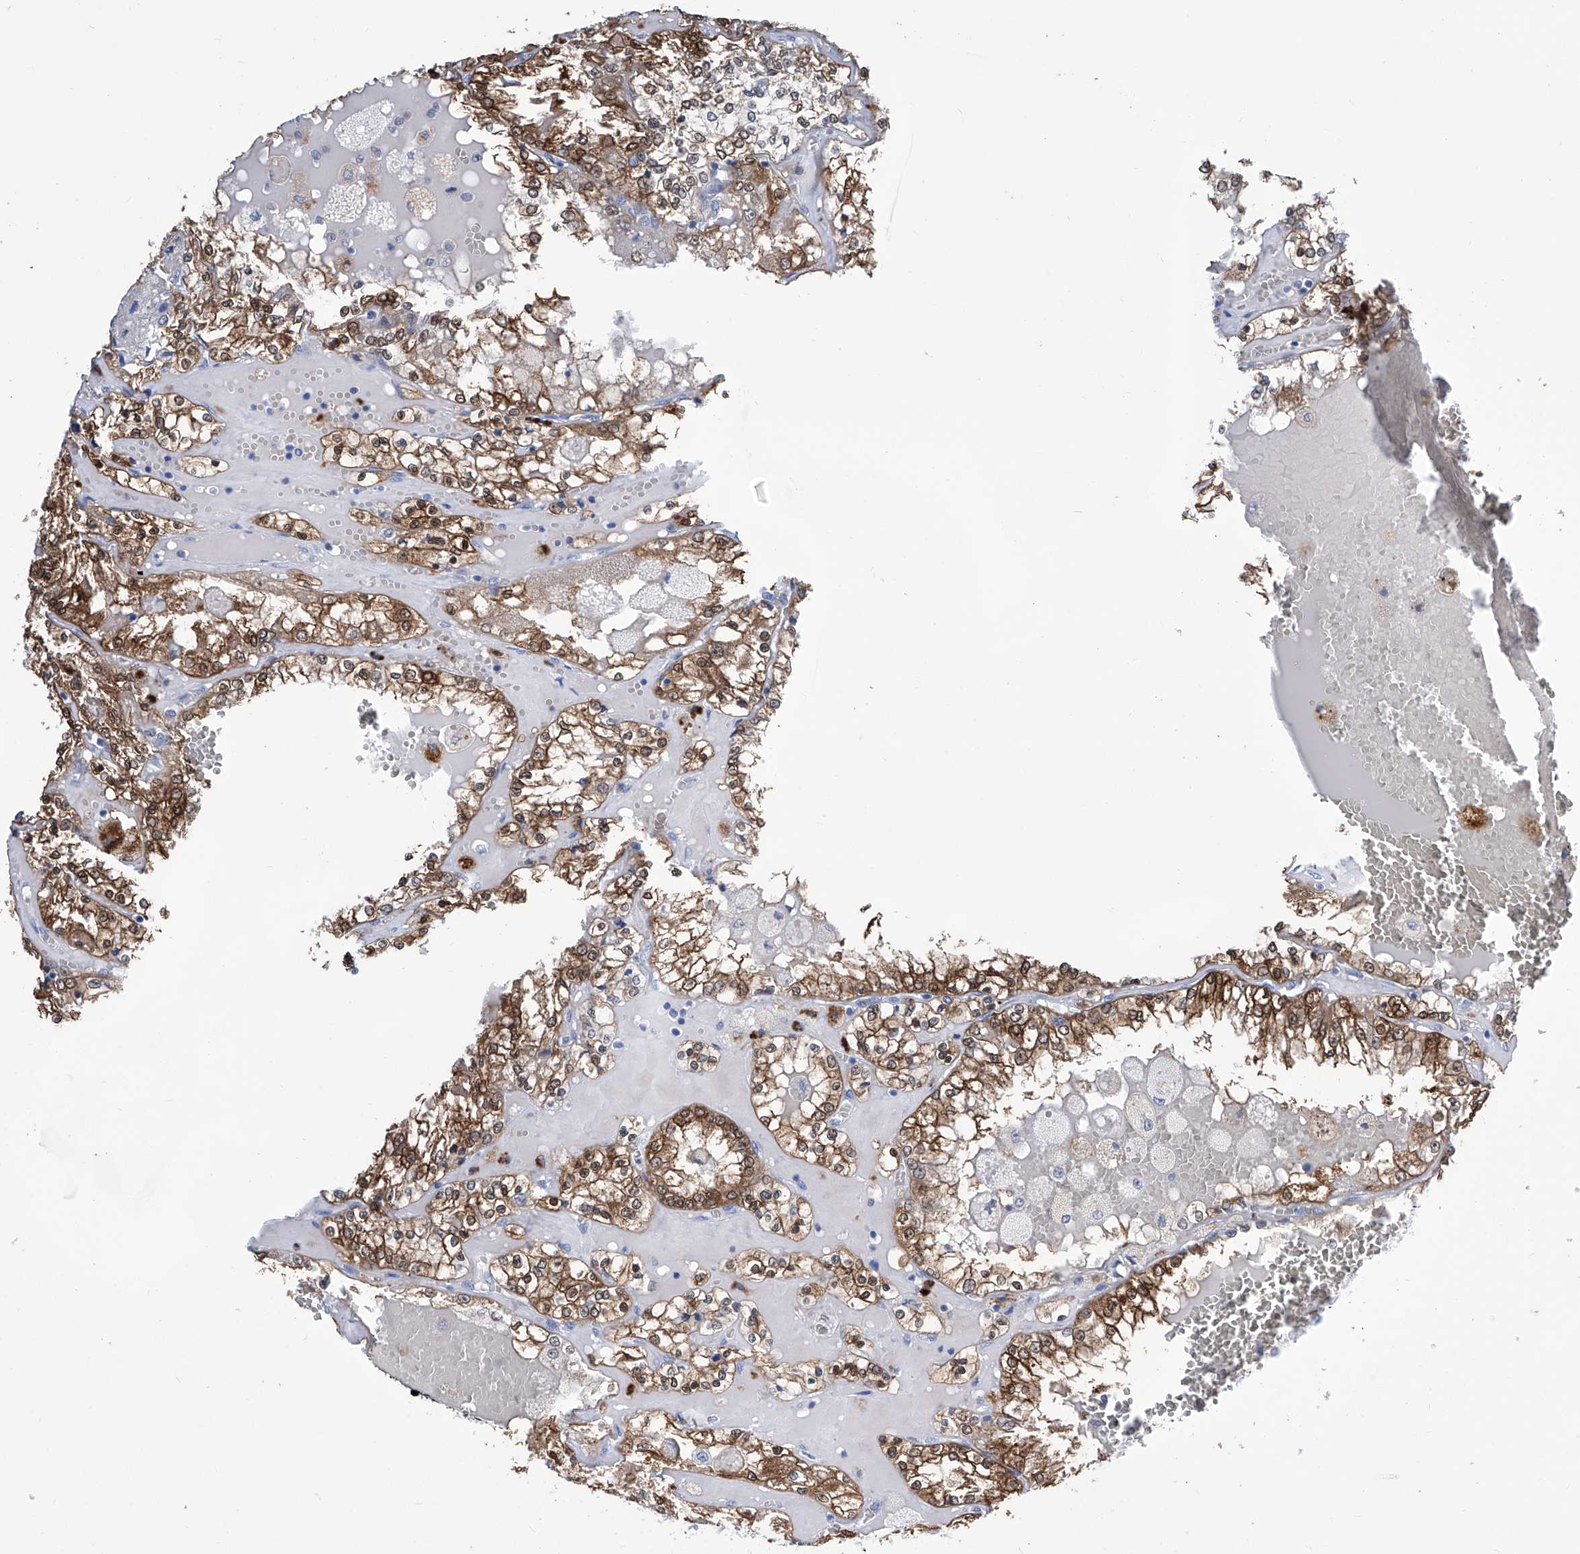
{"staining": {"intensity": "strong", "quantity": ">75%", "location": "cytoplasmic/membranous,nuclear"}, "tissue": "renal cancer", "cell_type": "Tumor cells", "image_type": "cancer", "snomed": [{"axis": "morphology", "description": "Adenocarcinoma, NOS"}, {"axis": "topography", "description": "Kidney"}], "caption": "A photomicrograph showing strong cytoplasmic/membranous and nuclear staining in approximately >75% of tumor cells in adenocarcinoma (renal), as visualized by brown immunohistochemical staining.", "gene": "IMPA2", "patient": {"sex": "female", "age": 56}}